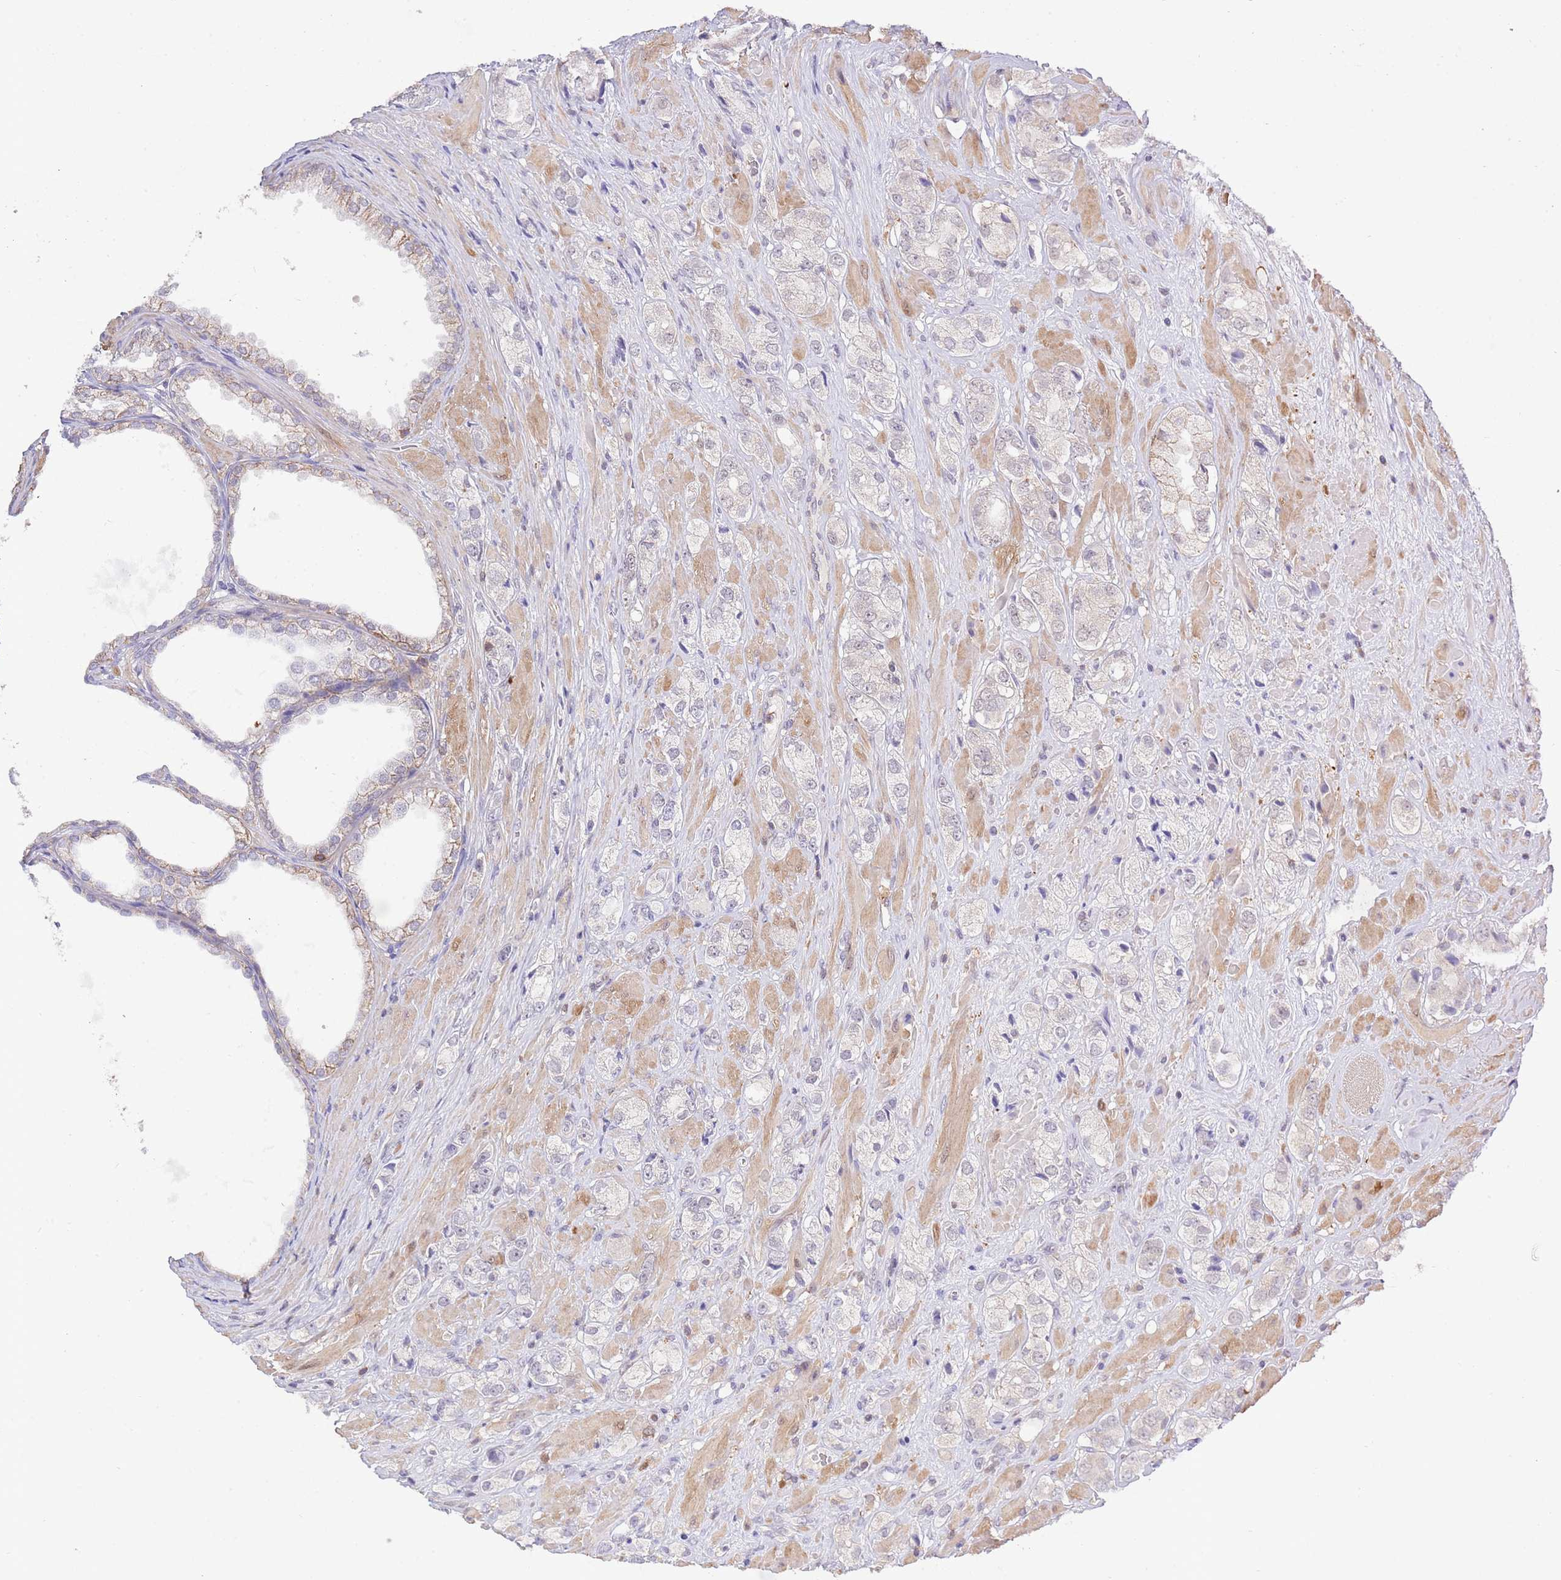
{"staining": {"intensity": "negative", "quantity": "none", "location": "none"}, "tissue": "prostate cancer", "cell_type": "Tumor cells", "image_type": "cancer", "snomed": [{"axis": "morphology", "description": "Adenocarcinoma, High grade"}, {"axis": "topography", "description": "Prostate and seminal vesicle, NOS"}], "caption": "Protein analysis of prostate cancer demonstrates no significant positivity in tumor cells.", "gene": "EFHD1", "patient": {"sex": "male", "age": 64}}